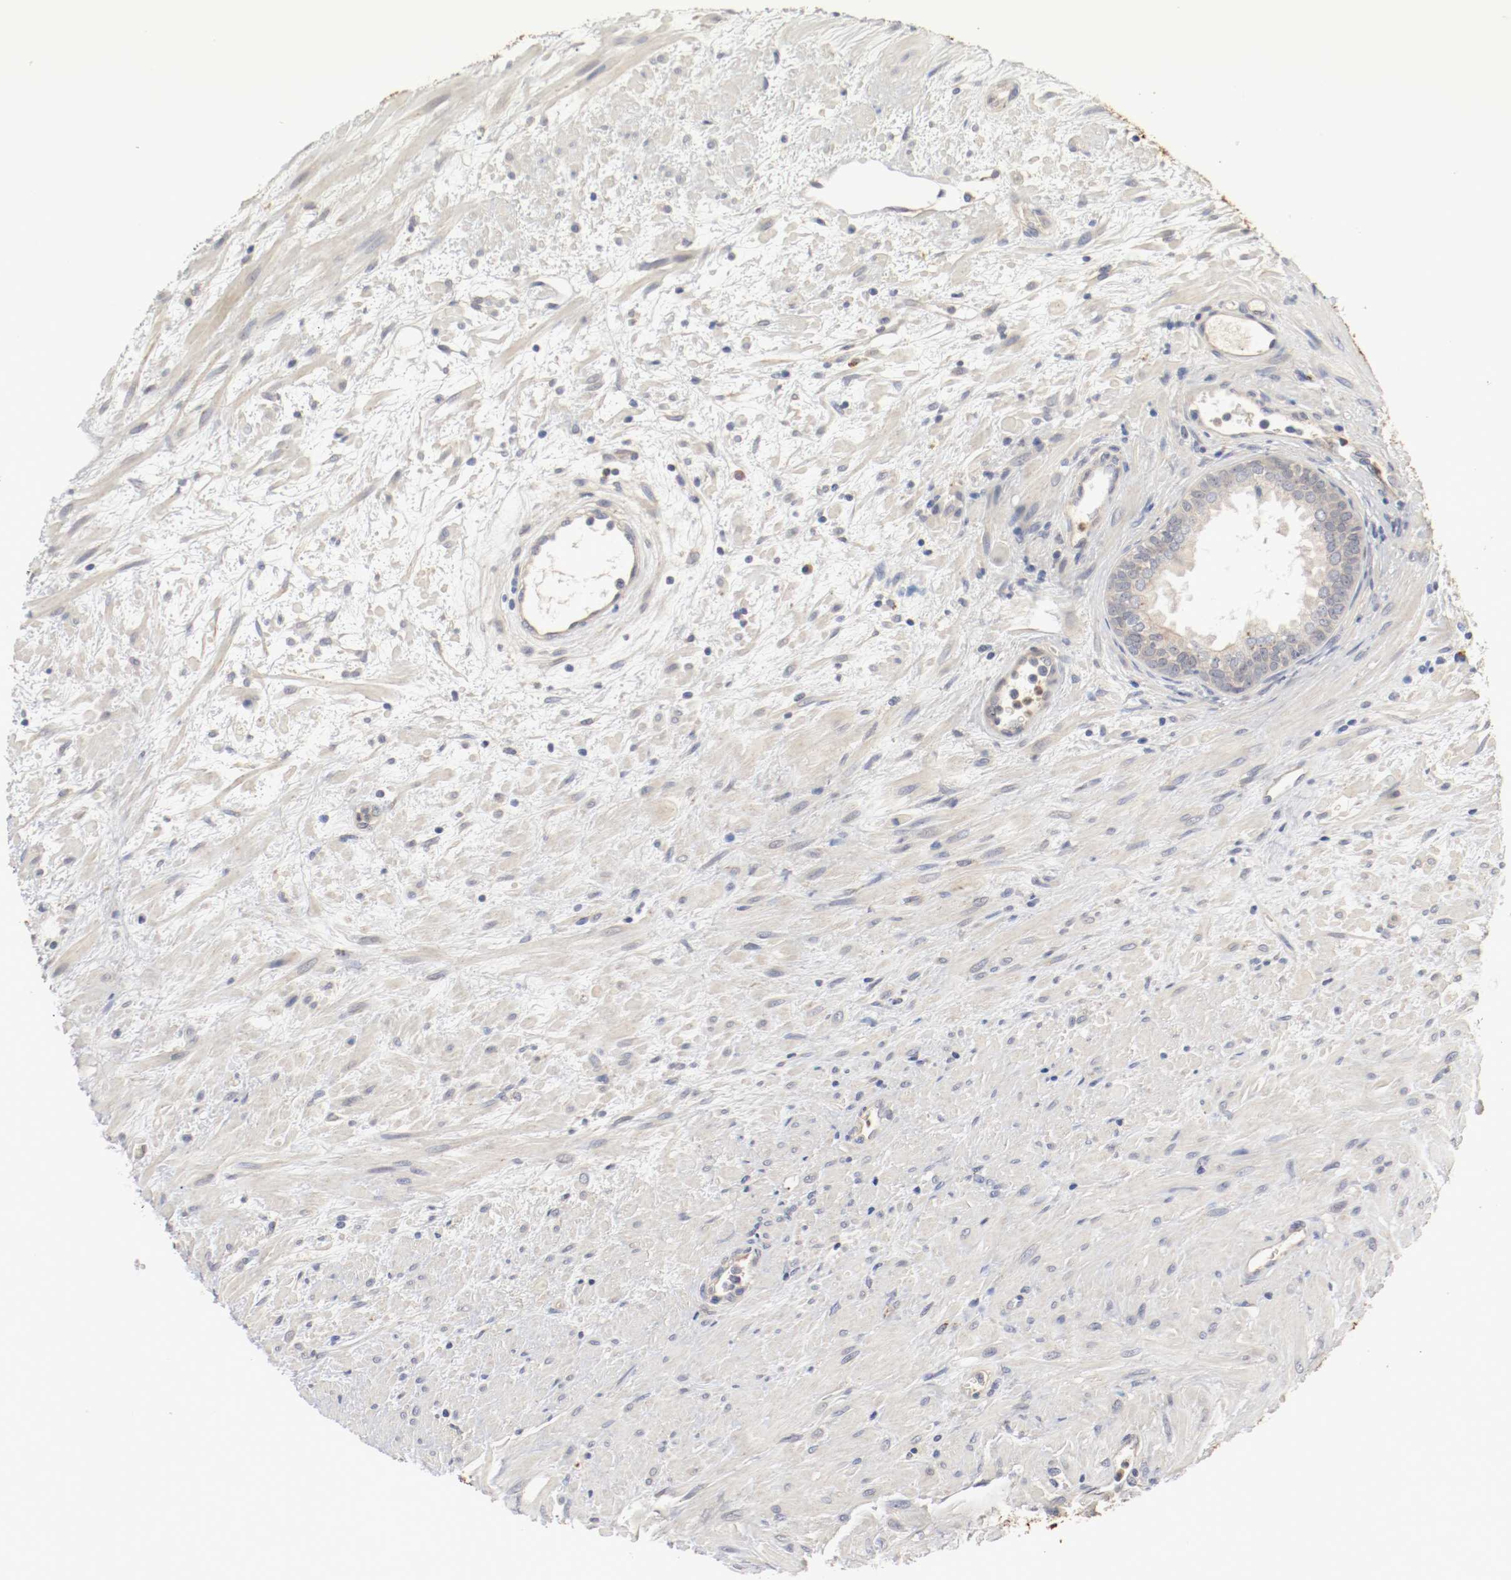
{"staining": {"intensity": "weak", "quantity": "<25%", "location": "cytoplasmic/membranous"}, "tissue": "prostate", "cell_type": "Glandular cells", "image_type": "normal", "snomed": [{"axis": "morphology", "description": "Normal tissue, NOS"}, {"axis": "topography", "description": "Prostate"}], "caption": "Immunohistochemistry (IHC) of normal prostate shows no positivity in glandular cells.", "gene": "REN", "patient": {"sex": "male", "age": 76}}